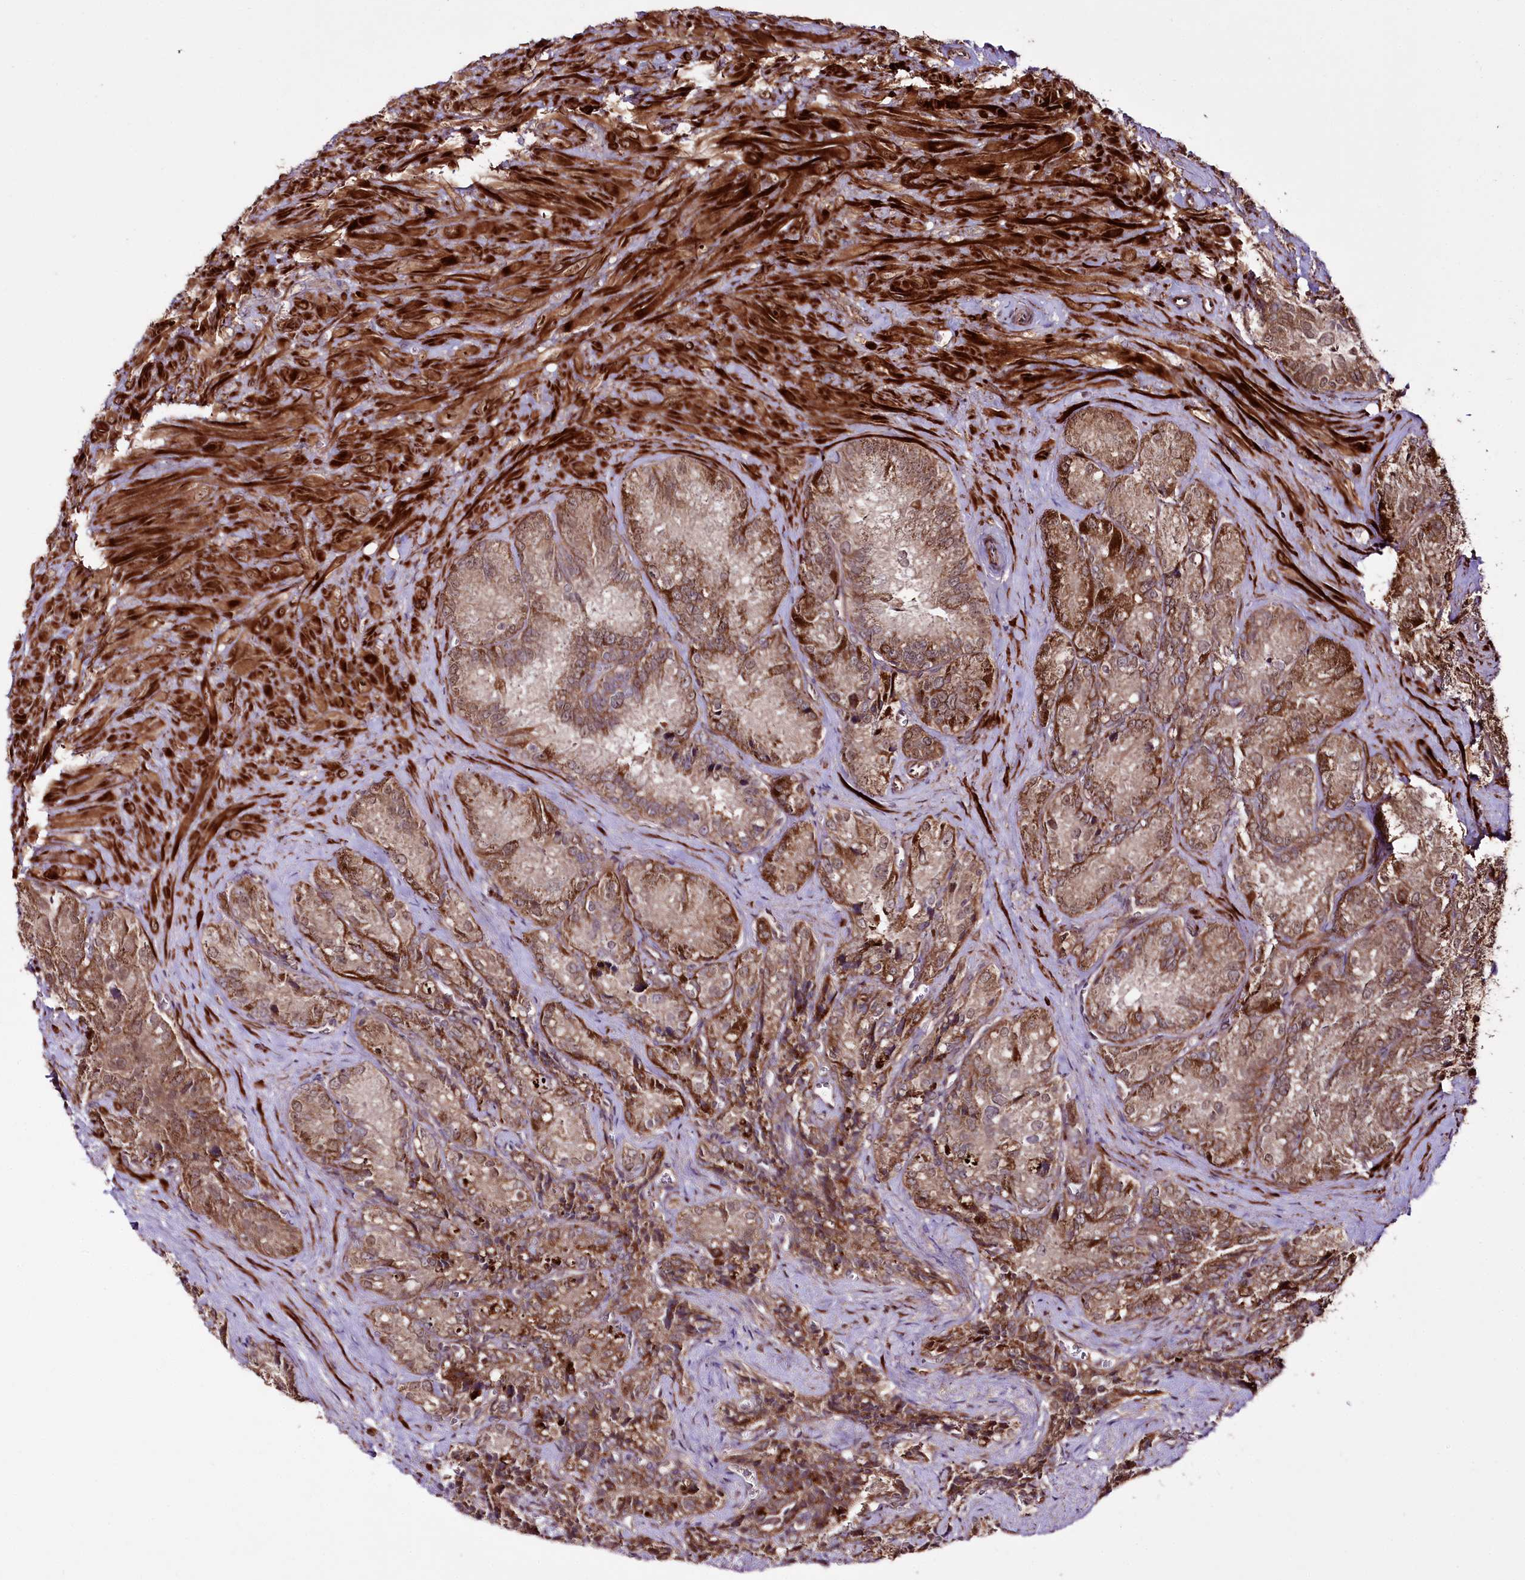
{"staining": {"intensity": "moderate", "quantity": ">75%", "location": "cytoplasmic/membranous"}, "tissue": "seminal vesicle", "cell_type": "Glandular cells", "image_type": "normal", "snomed": [{"axis": "morphology", "description": "Normal tissue, NOS"}, {"axis": "topography", "description": "Seminal veicle"}], "caption": "This image demonstrates benign seminal vesicle stained with IHC to label a protein in brown. The cytoplasmic/membranous of glandular cells show moderate positivity for the protein. Nuclei are counter-stained blue.", "gene": "REXO2", "patient": {"sex": "male", "age": 62}}